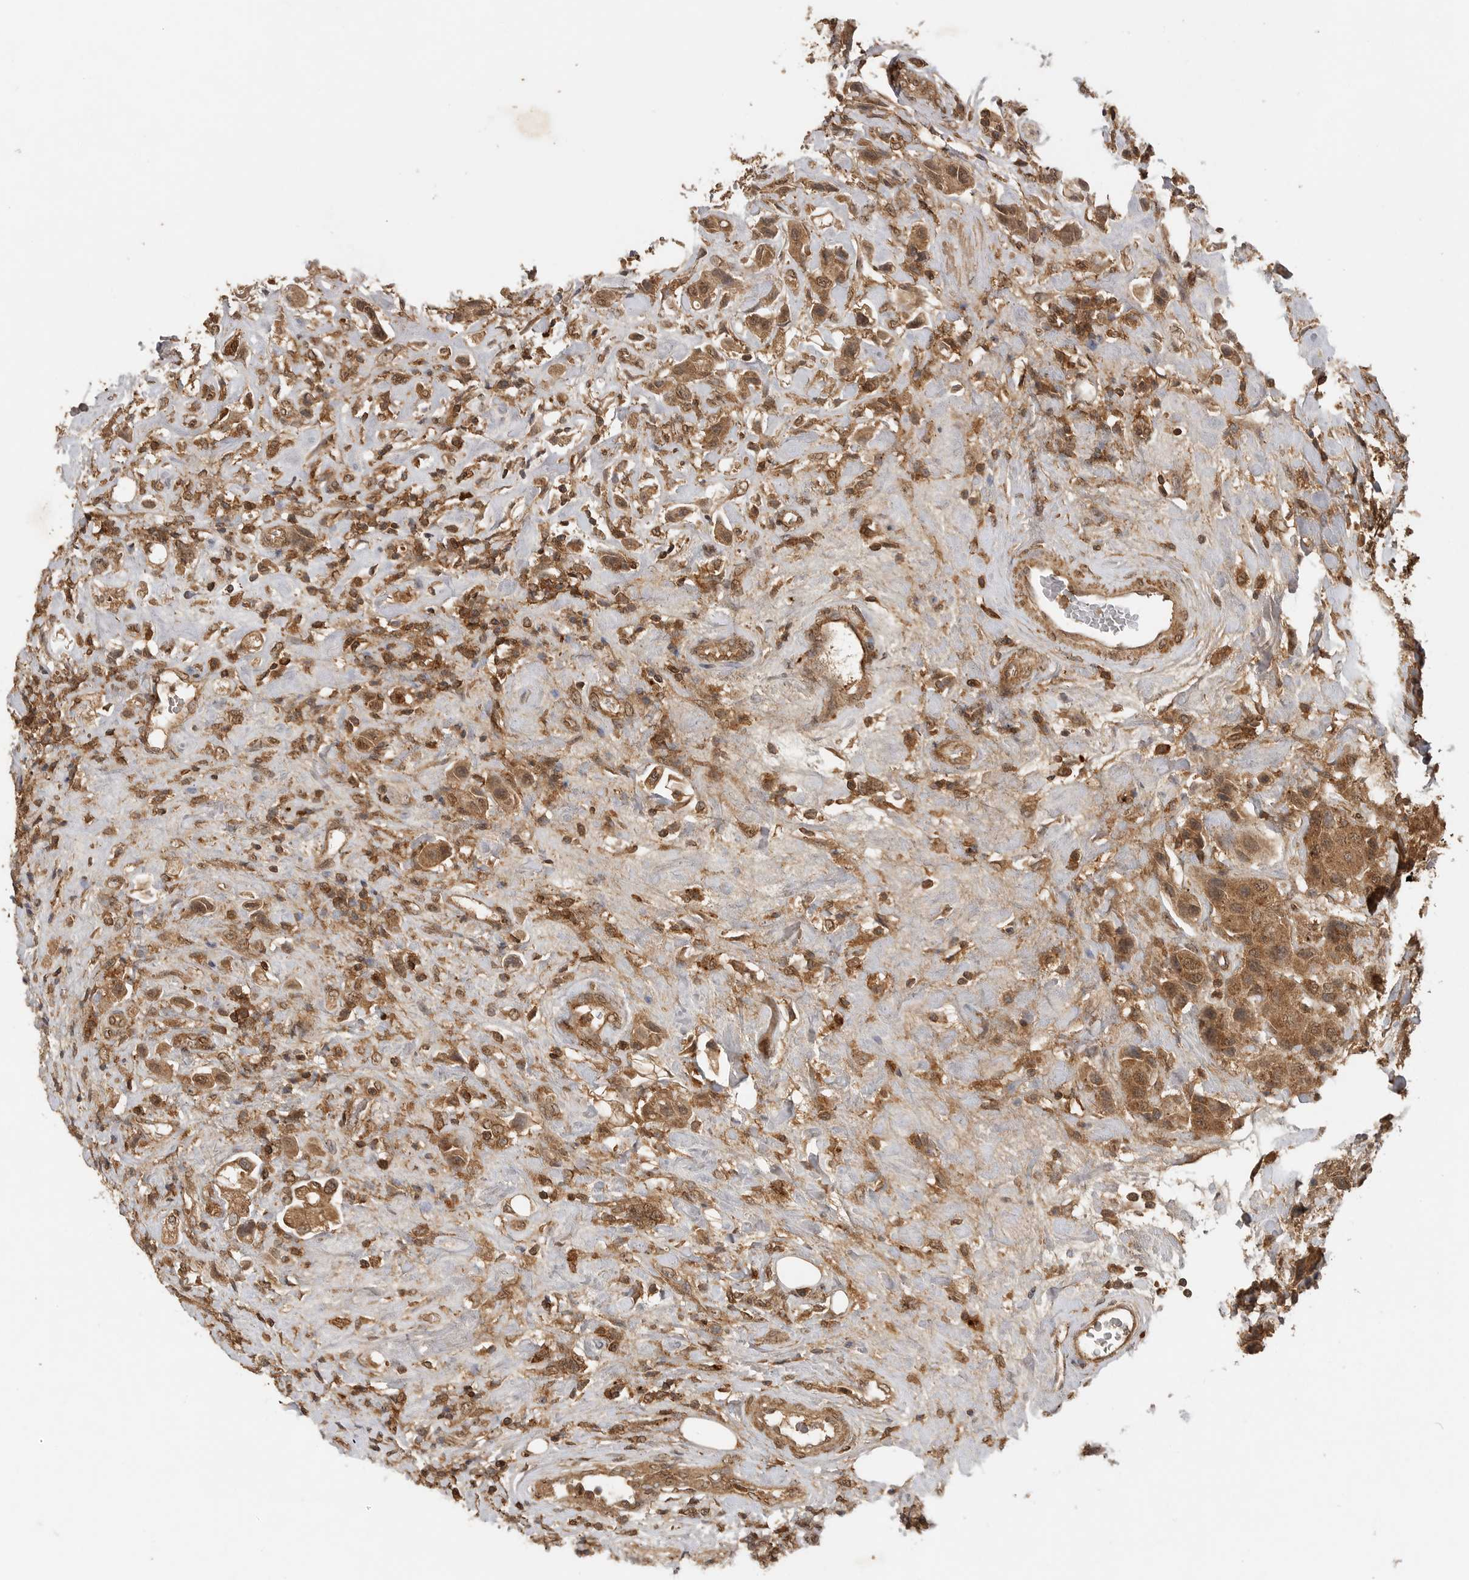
{"staining": {"intensity": "moderate", "quantity": ">75%", "location": "cytoplasmic/membranous,nuclear"}, "tissue": "urothelial cancer", "cell_type": "Tumor cells", "image_type": "cancer", "snomed": [{"axis": "morphology", "description": "Urothelial carcinoma, High grade"}, {"axis": "topography", "description": "Urinary bladder"}], "caption": "High-power microscopy captured an IHC histopathology image of high-grade urothelial carcinoma, revealing moderate cytoplasmic/membranous and nuclear staining in about >75% of tumor cells. (brown staining indicates protein expression, while blue staining denotes nuclei).", "gene": "ICOSLG", "patient": {"sex": "male", "age": 50}}